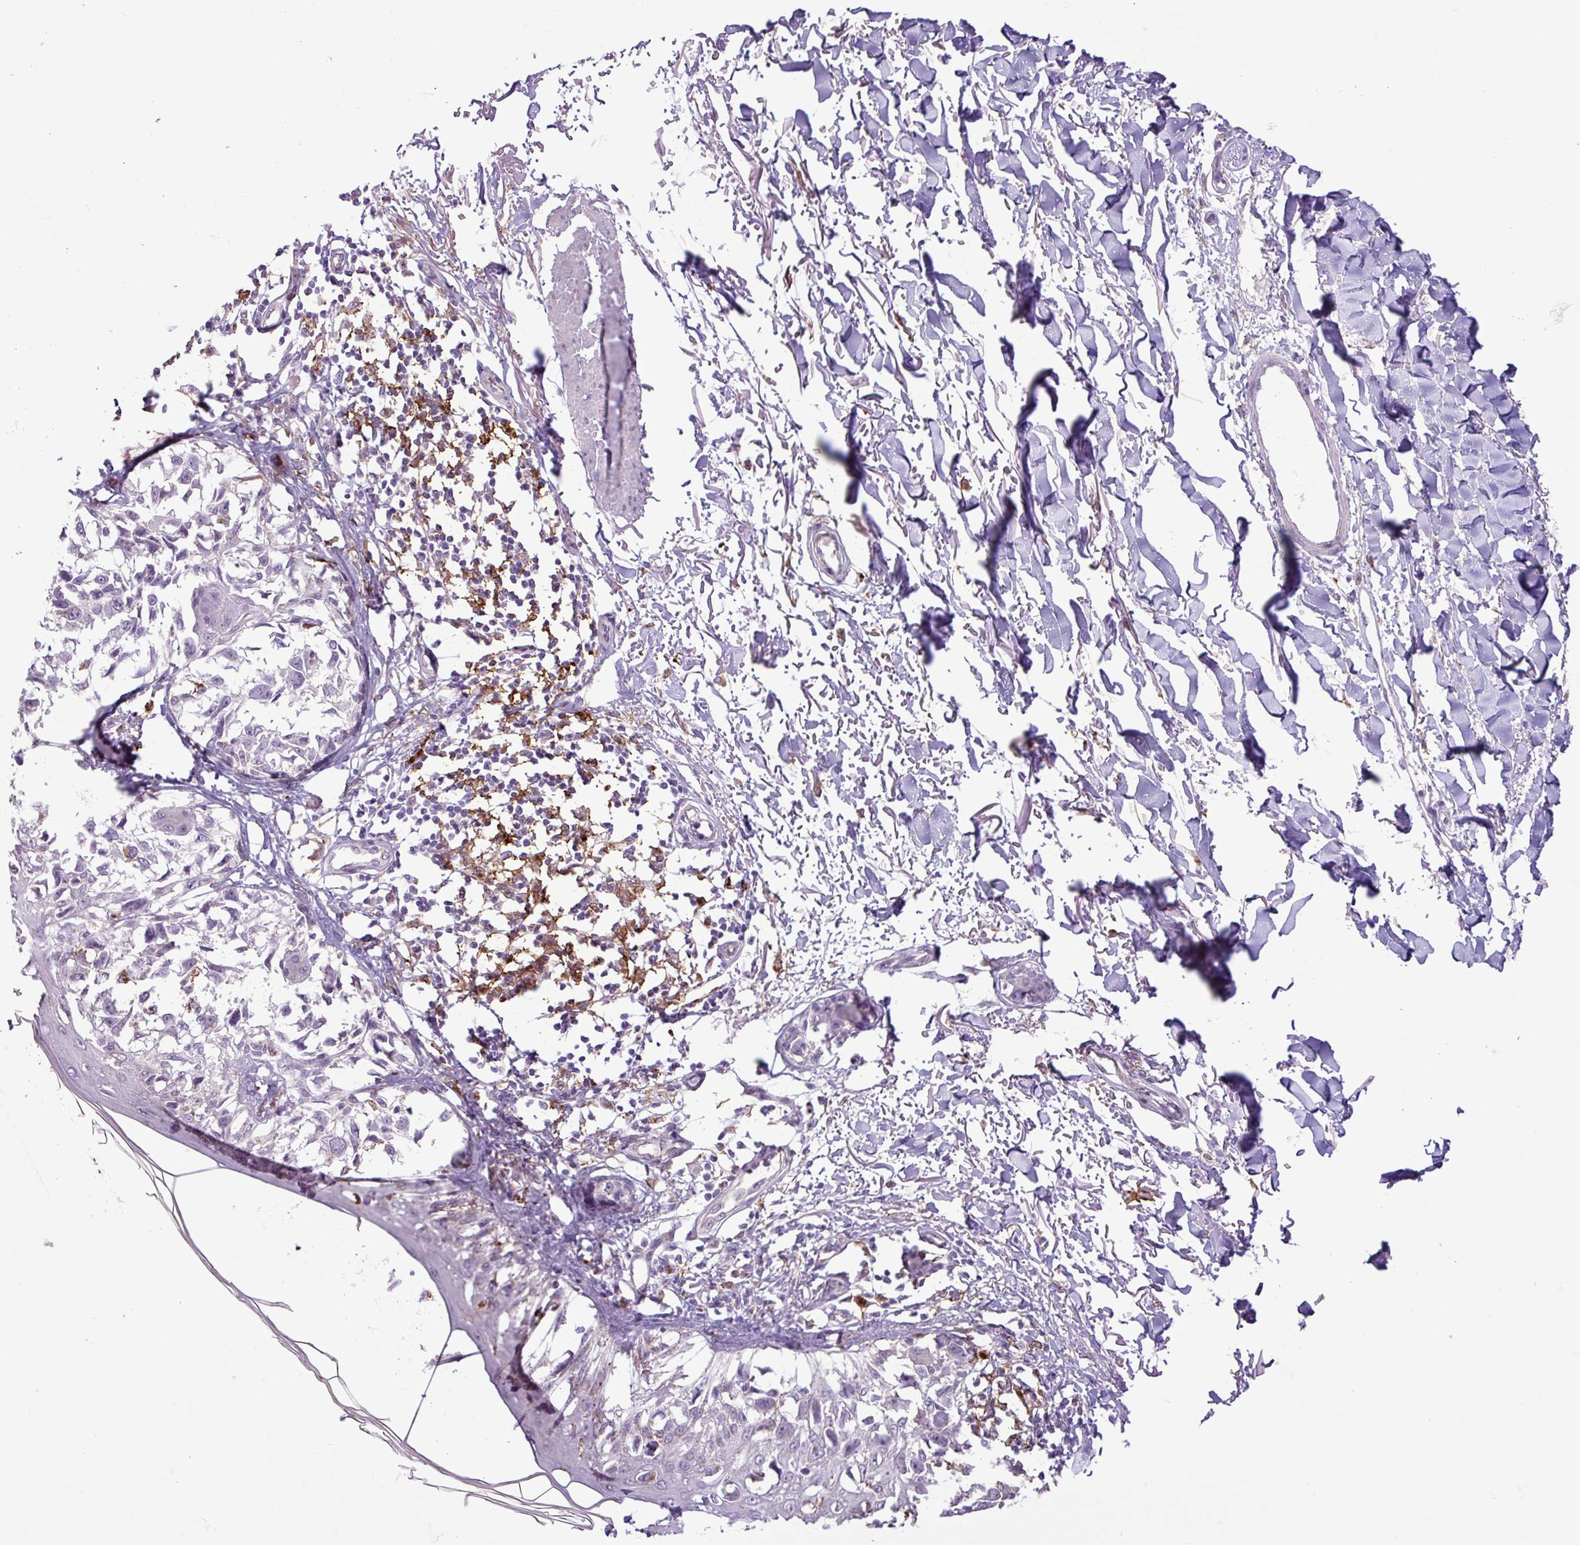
{"staining": {"intensity": "negative", "quantity": "none", "location": "none"}, "tissue": "melanoma", "cell_type": "Tumor cells", "image_type": "cancer", "snomed": [{"axis": "morphology", "description": "Malignant melanoma, NOS"}, {"axis": "topography", "description": "Skin"}], "caption": "Immunohistochemistry of melanoma displays no expression in tumor cells.", "gene": "C9orf24", "patient": {"sex": "male", "age": 73}}